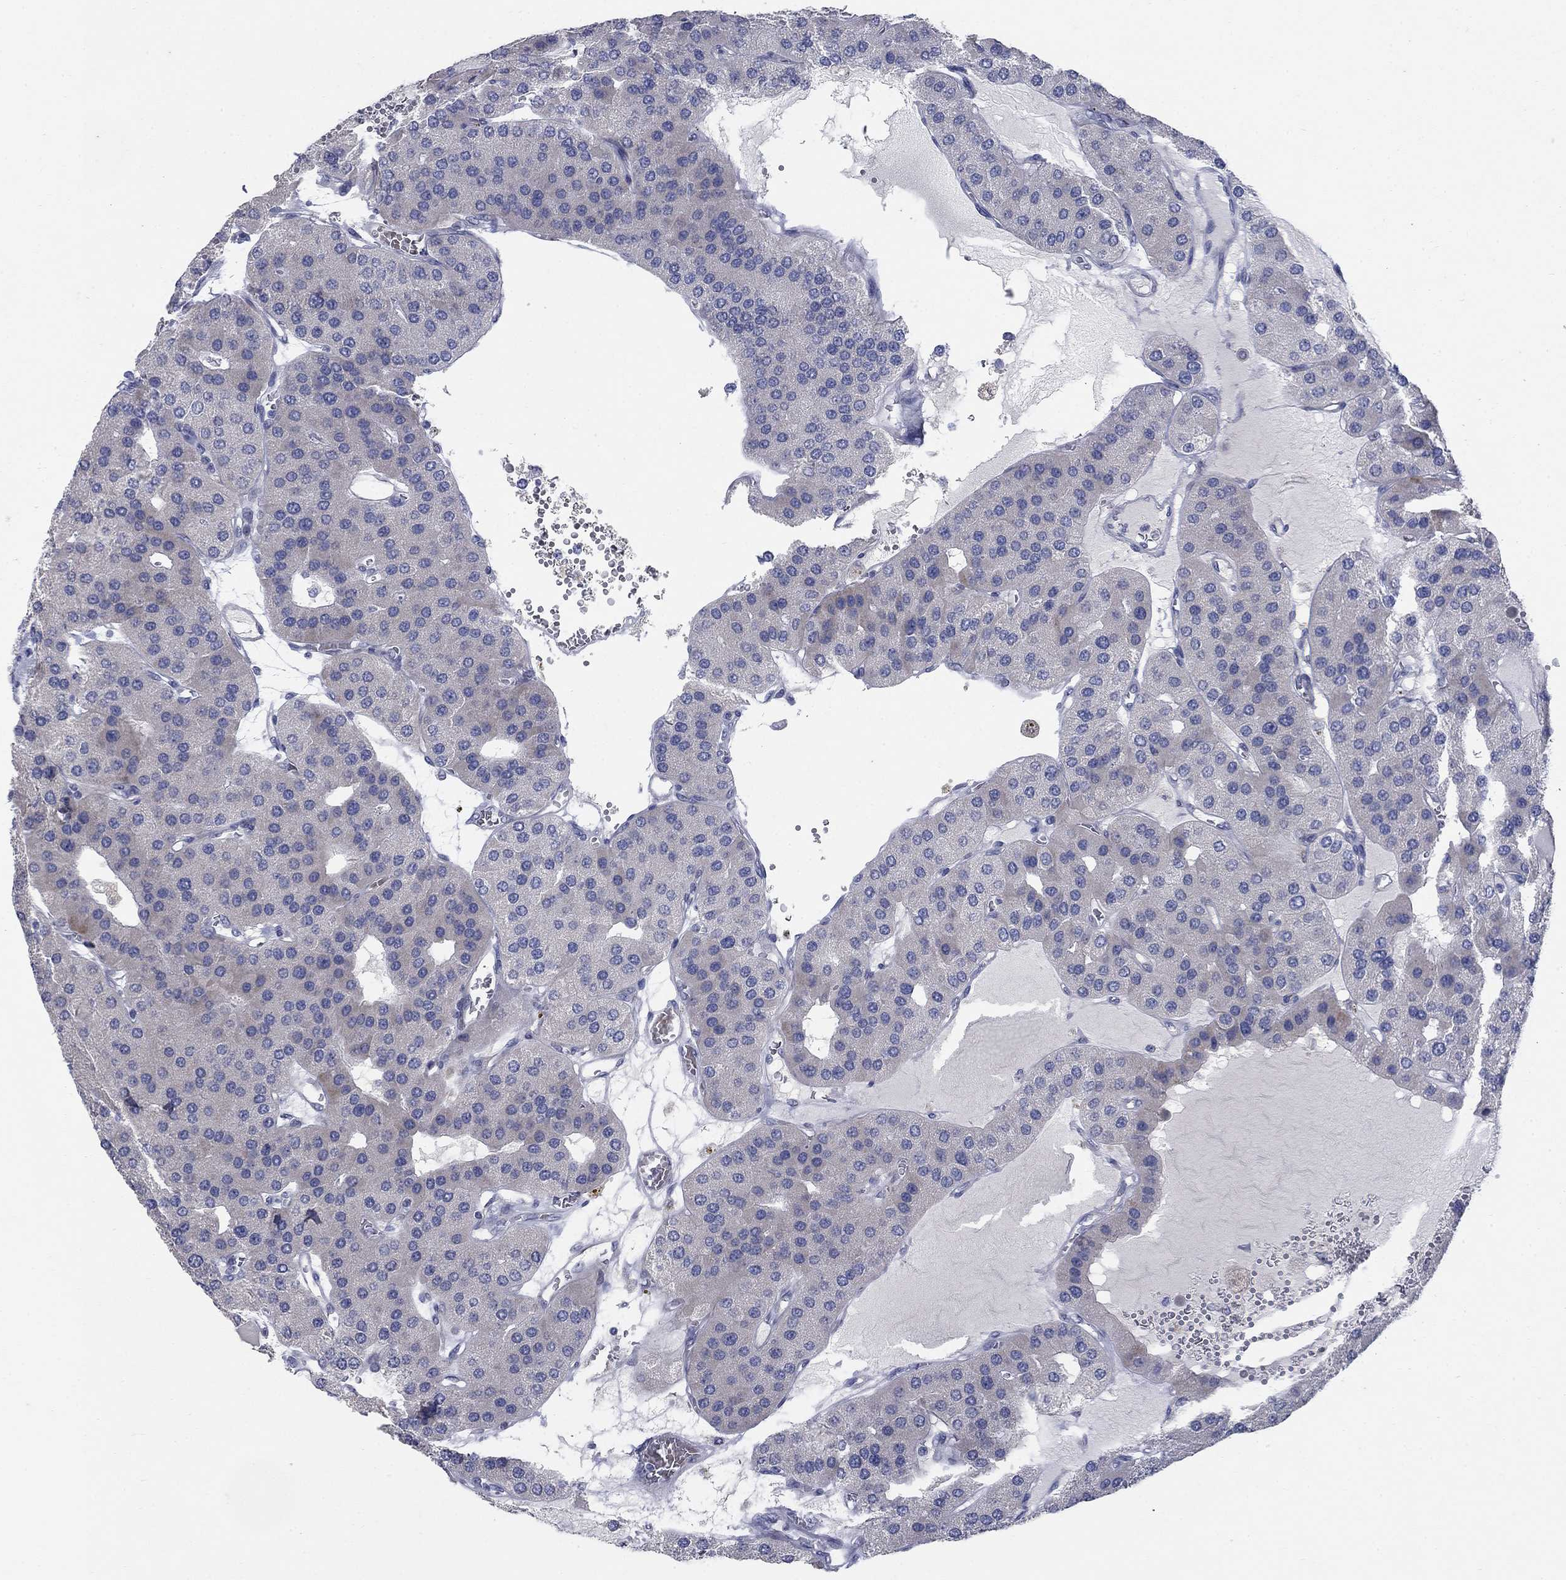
{"staining": {"intensity": "negative", "quantity": "none", "location": "none"}, "tissue": "parathyroid gland", "cell_type": "Glandular cells", "image_type": "normal", "snomed": [{"axis": "morphology", "description": "Normal tissue, NOS"}, {"axis": "morphology", "description": "Adenoma, NOS"}, {"axis": "topography", "description": "Parathyroid gland"}], "caption": "Human parathyroid gland stained for a protein using IHC displays no staining in glandular cells.", "gene": "DNER", "patient": {"sex": "female", "age": 86}}